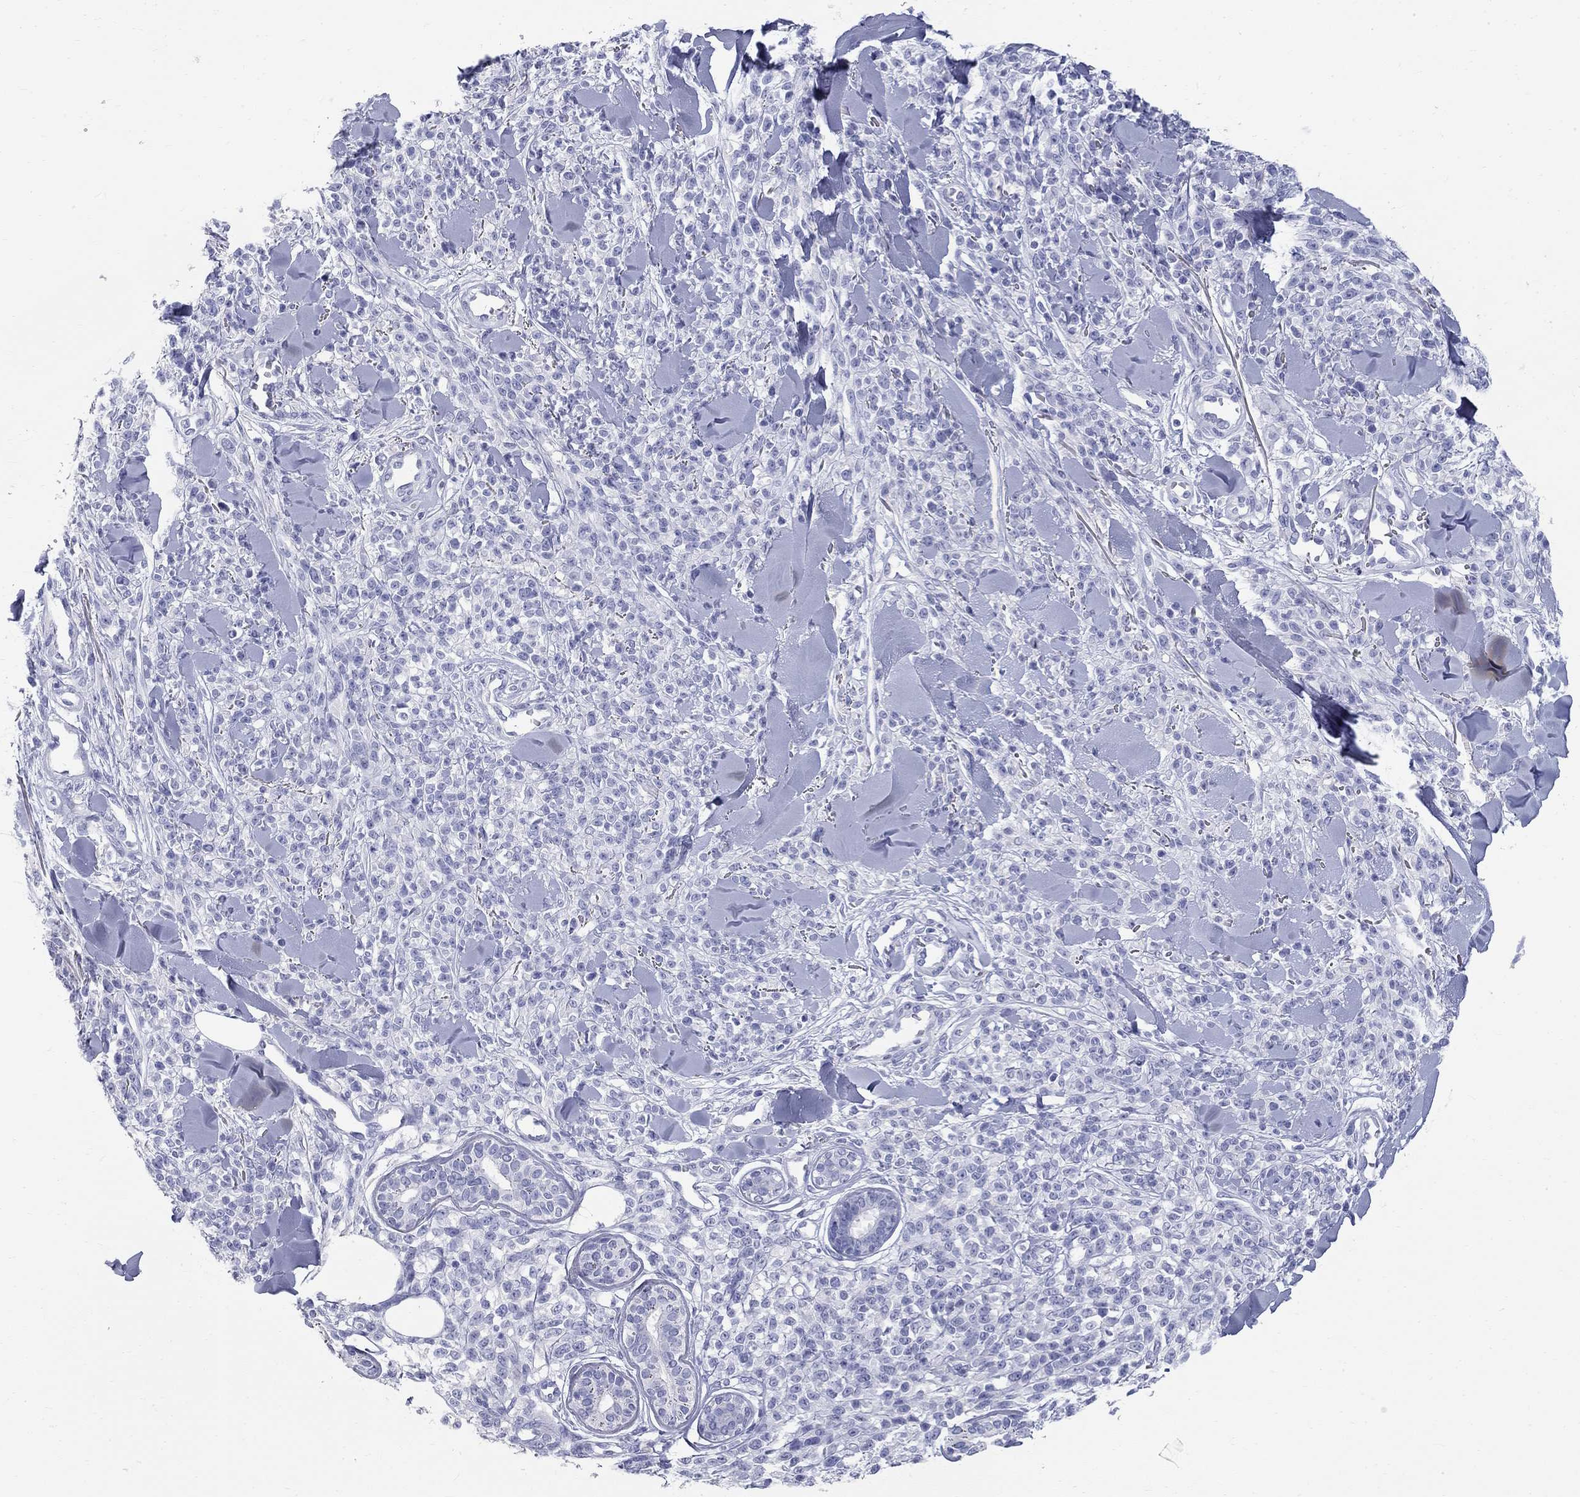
{"staining": {"intensity": "negative", "quantity": "none", "location": "none"}, "tissue": "melanoma", "cell_type": "Tumor cells", "image_type": "cancer", "snomed": [{"axis": "morphology", "description": "Malignant melanoma, NOS"}, {"axis": "topography", "description": "Skin"}, {"axis": "topography", "description": "Skin of trunk"}], "caption": "High magnification brightfield microscopy of melanoma stained with DAB (brown) and counterstained with hematoxylin (blue): tumor cells show no significant positivity.", "gene": "PHOX2B", "patient": {"sex": "male", "age": 74}}